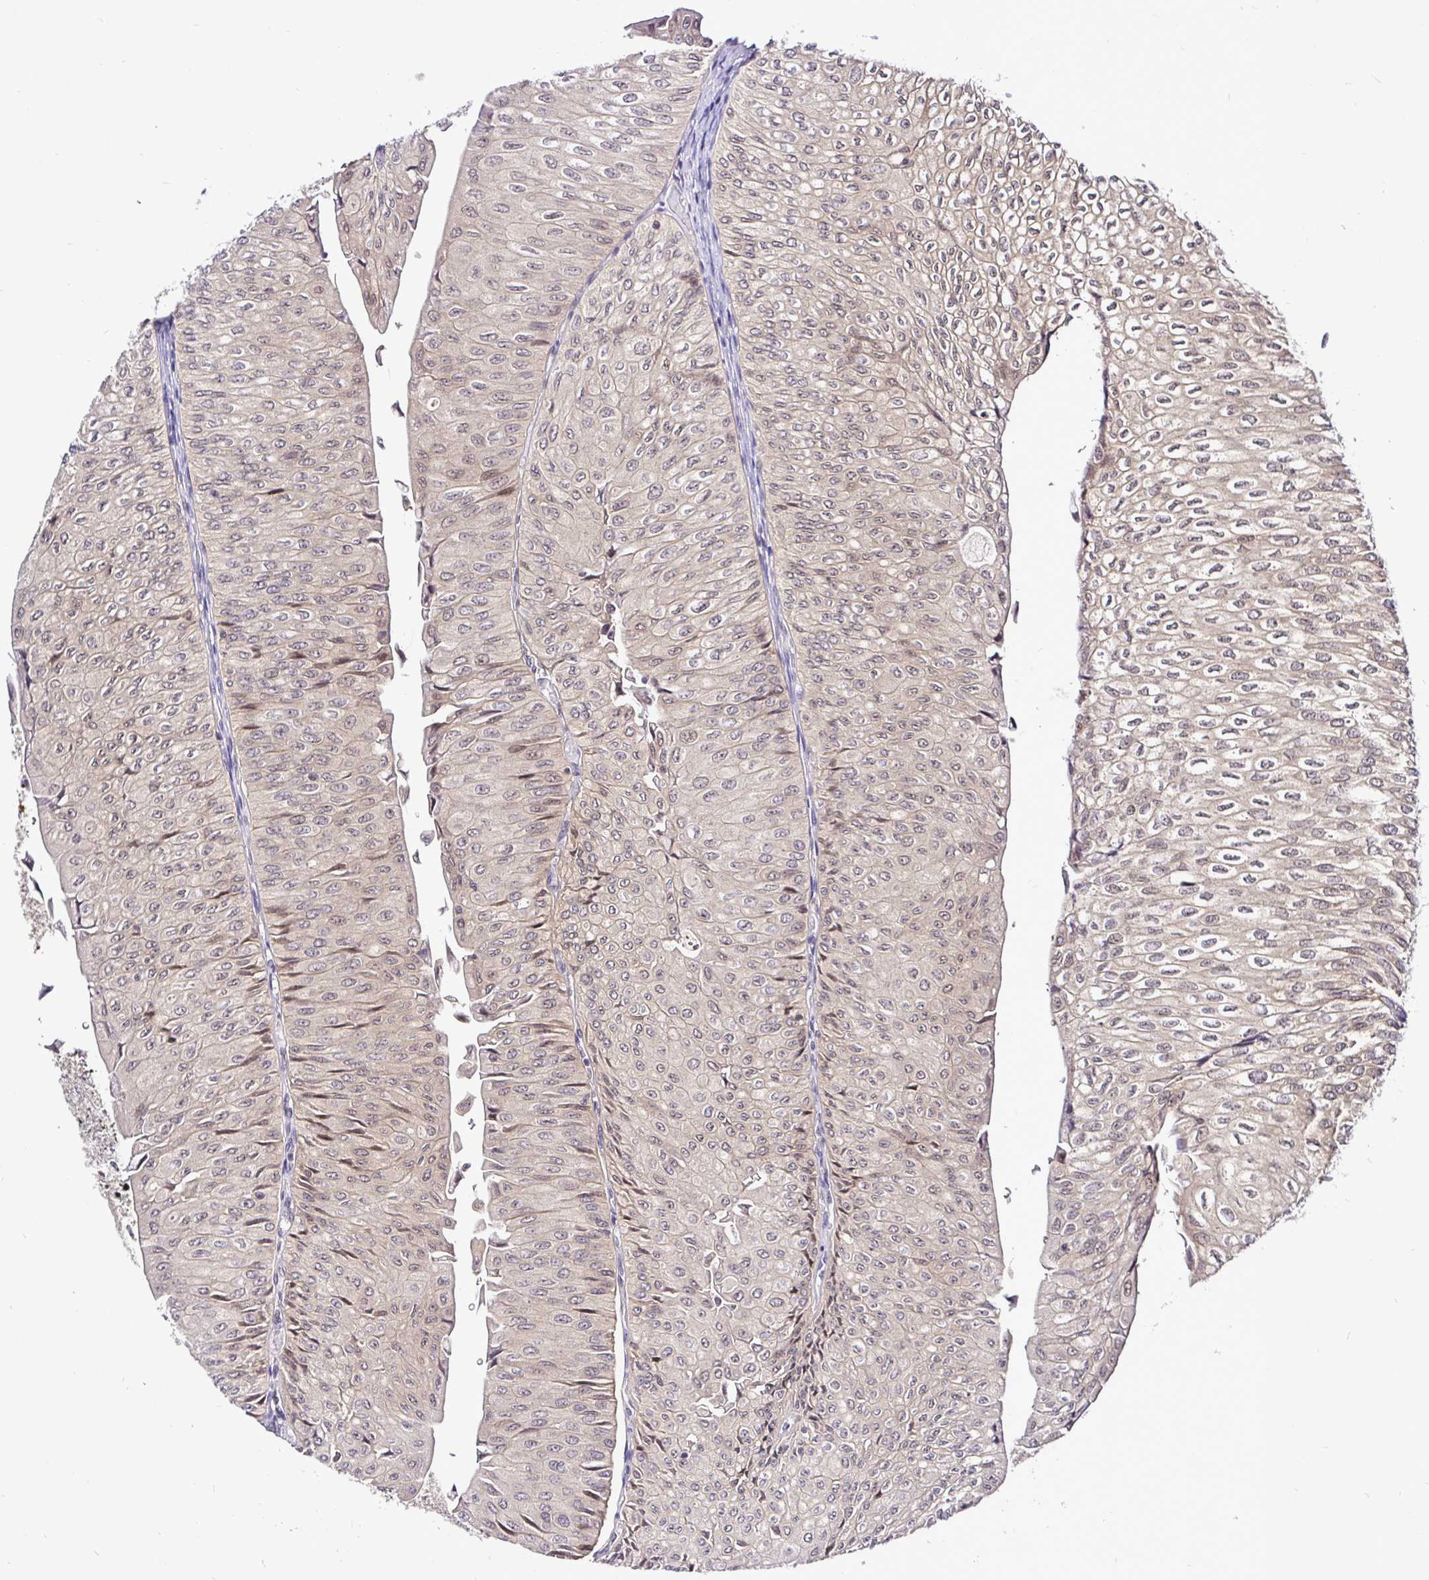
{"staining": {"intensity": "weak", "quantity": "25%-75%", "location": "cytoplasmic/membranous,nuclear"}, "tissue": "urothelial cancer", "cell_type": "Tumor cells", "image_type": "cancer", "snomed": [{"axis": "morphology", "description": "Urothelial carcinoma, NOS"}, {"axis": "topography", "description": "Urinary bladder"}], "caption": "Protein expression analysis of human urothelial cancer reveals weak cytoplasmic/membranous and nuclear expression in approximately 25%-75% of tumor cells.", "gene": "UBE2M", "patient": {"sex": "male", "age": 62}}